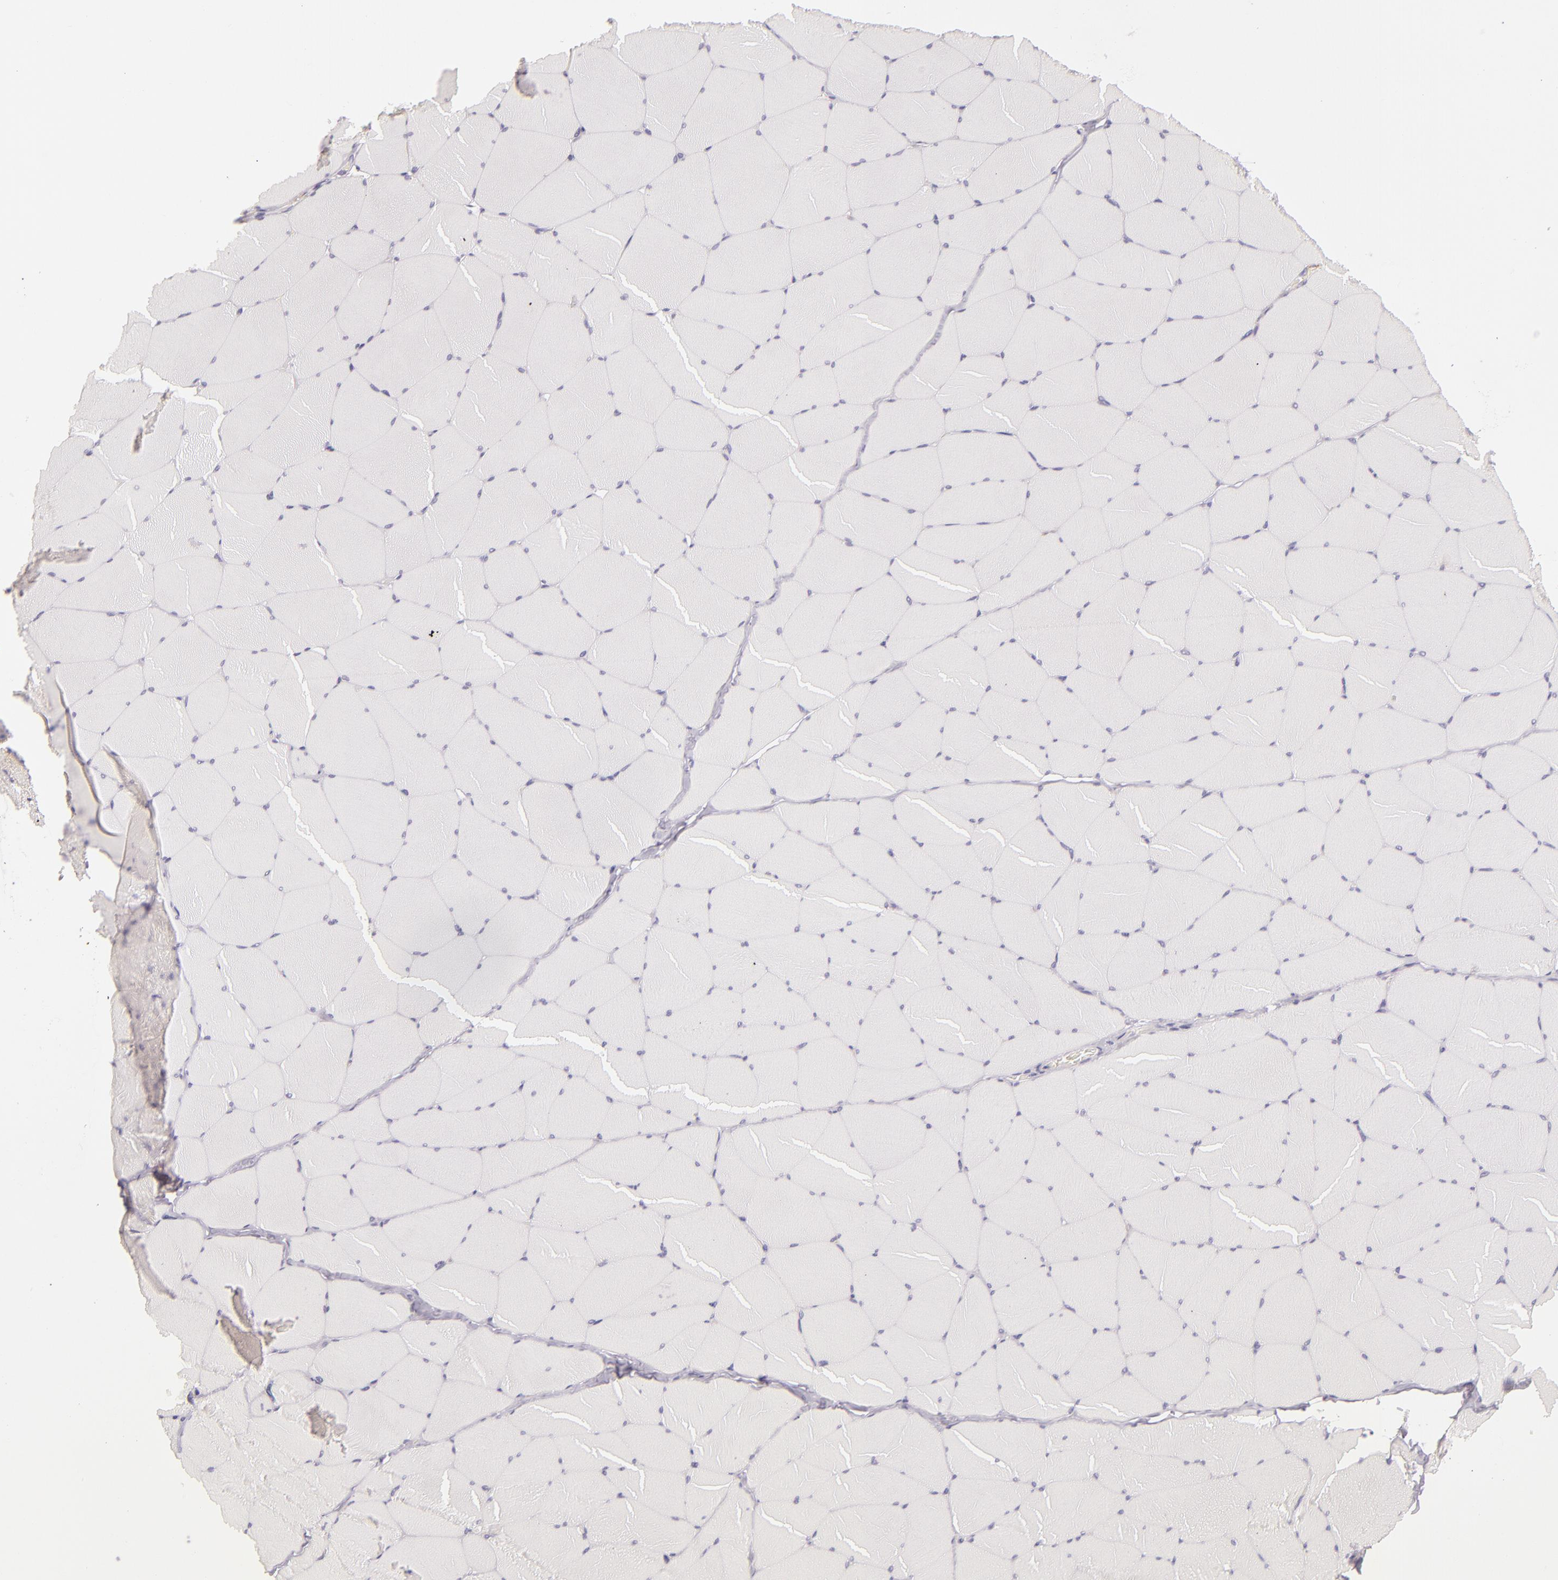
{"staining": {"intensity": "negative", "quantity": "none", "location": "none"}, "tissue": "skeletal muscle", "cell_type": "Myocytes", "image_type": "normal", "snomed": [{"axis": "morphology", "description": "Normal tissue, NOS"}, {"axis": "topography", "description": "Skeletal muscle"}, {"axis": "topography", "description": "Salivary gland"}], "caption": "DAB immunohistochemical staining of benign skeletal muscle displays no significant positivity in myocytes.", "gene": "FAM181A", "patient": {"sex": "male", "age": 62}}